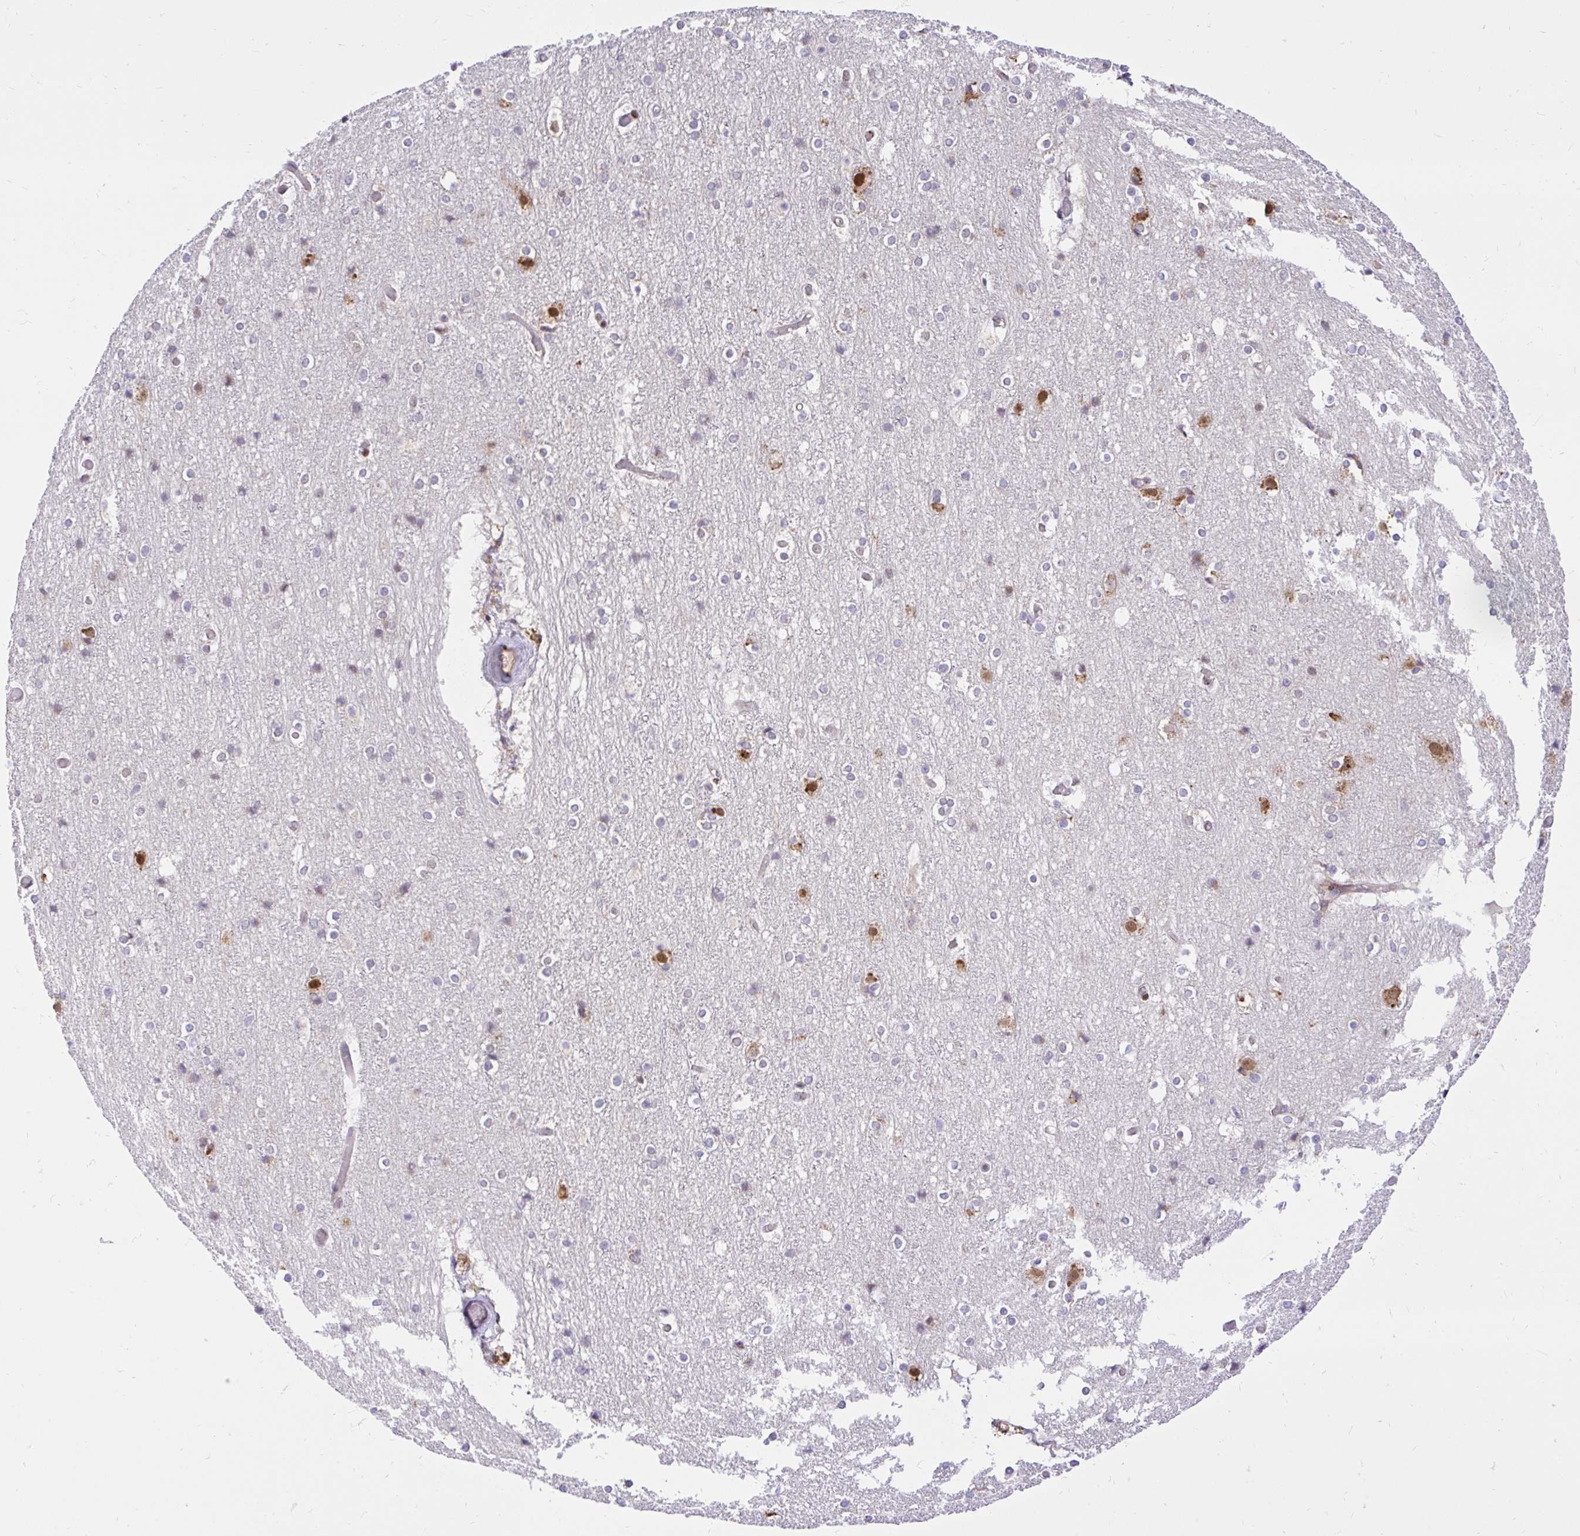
{"staining": {"intensity": "negative", "quantity": "none", "location": "none"}, "tissue": "cerebral cortex", "cell_type": "Endothelial cells", "image_type": "normal", "snomed": [{"axis": "morphology", "description": "Normal tissue, NOS"}, {"axis": "topography", "description": "Cerebral cortex"}], "caption": "Endothelial cells are negative for protein expression in benign human cerebral cortex. (Immunohistochemistry, brightfield microscopy, high magnification).", "gene": "NAALAD2", "patient": {"sex": "female", "age": 52}}